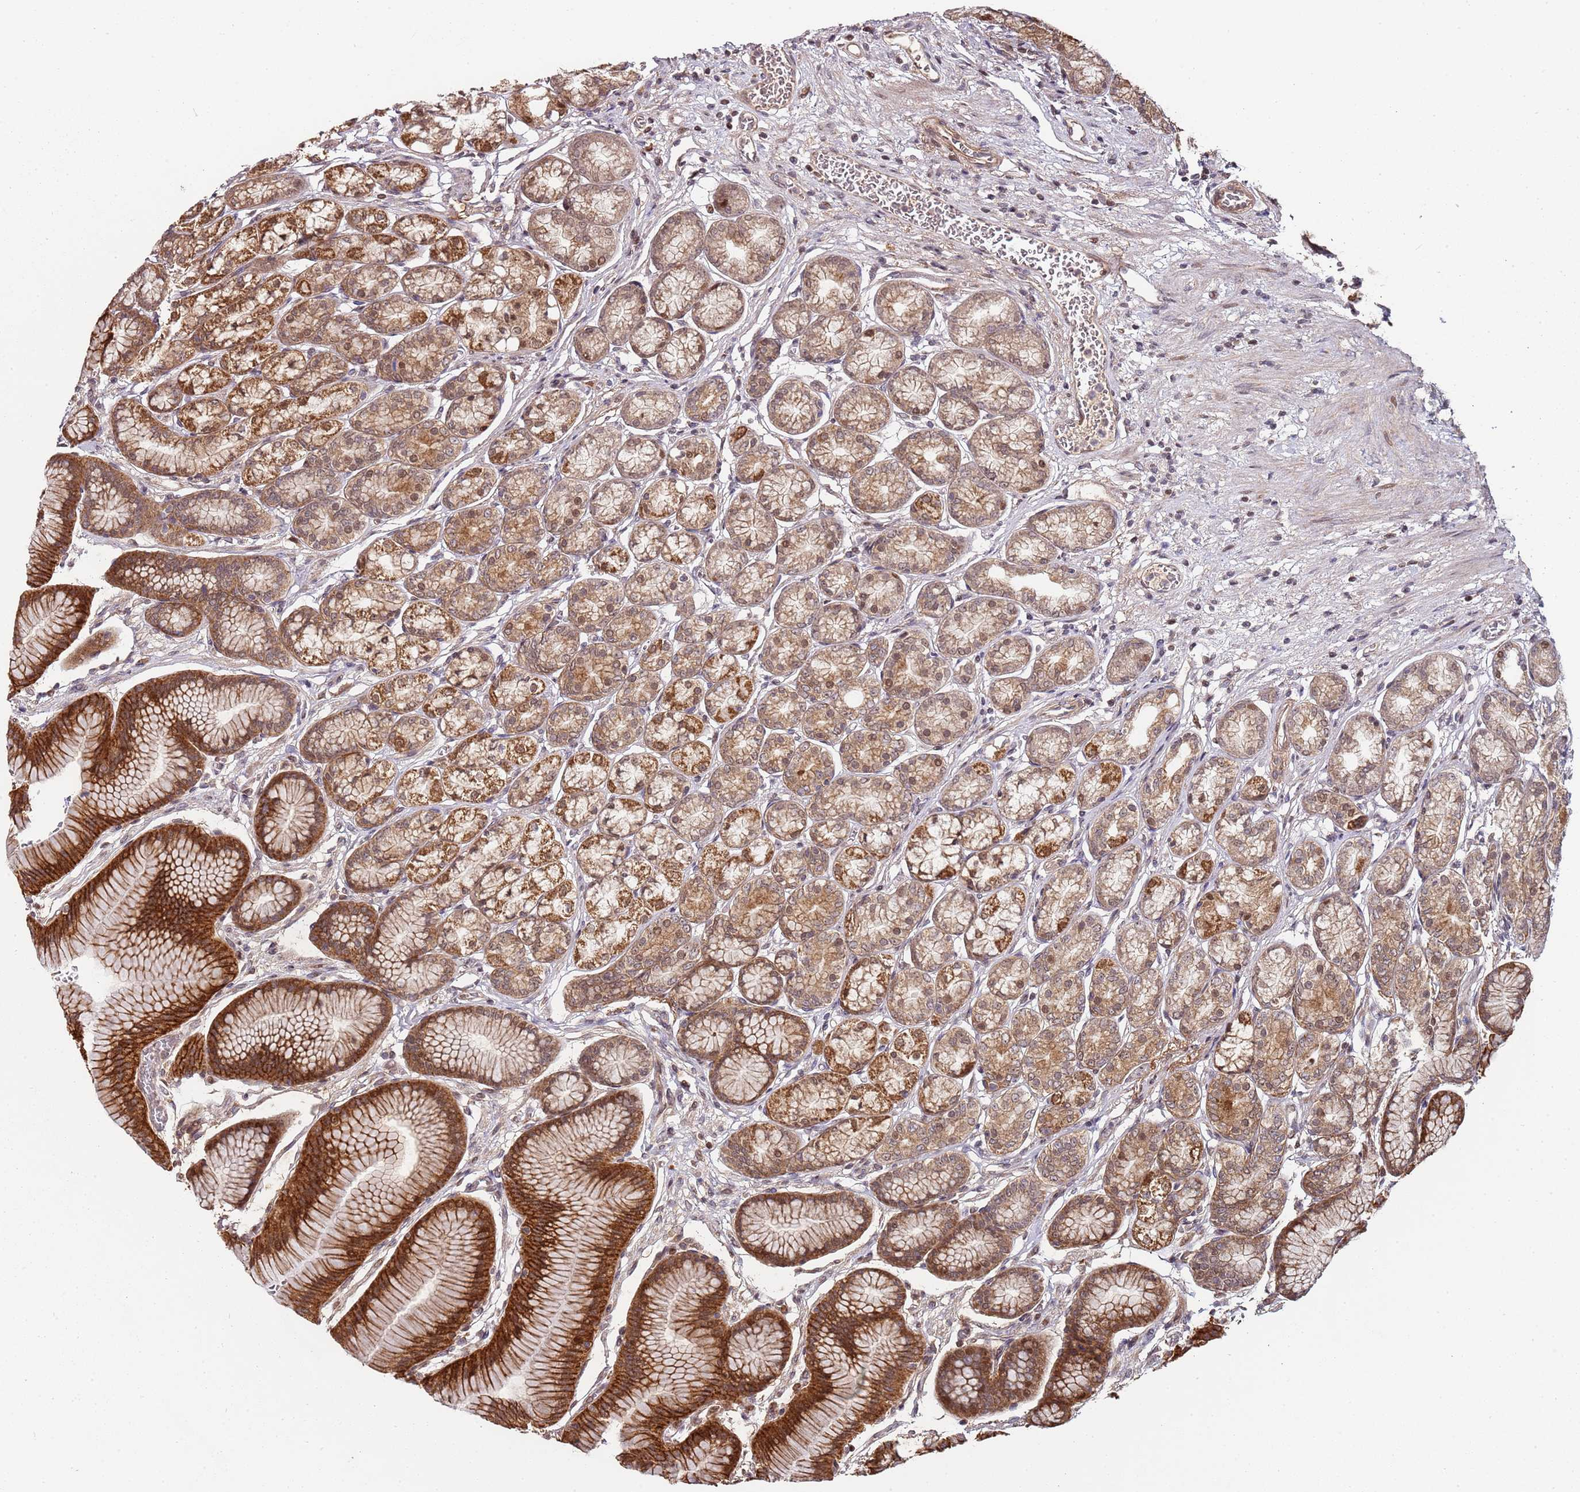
{"staining": {"intensity": "strong", "quantity": ">75%", "location": "cytoplasmic/membranous,nuclear"}, "tissue": "stomach", "cell_type": "Glandular cells", "image_type": "normal", "snomed": [{"axis": "morphology", "description": "Normal tissue, NOS"}, {"axis": "morphology", "description": "Adenocarcinoma, NOS"}, {"axis": "morphology", "description": "Adenocarcinoma, High grade"}, {"axis": "topography", "description": "Stomach, upper"}, {"axis": "topography", "description": "Stomach"}], "caption": "High-magnification brightfield microscopy of normal stomach stained with DAB (3,3'-diaminobenzidine) (brown) and counterstained with hematoxylin (blue). glandular cells exhibit strong cytoplasmic/membranous,nuclear positivity is present in about>75% of cells. The protein of interest is stained brown, and the nuclei are stained in blue (DAB IHC with brightfield microscopy, high magnification).", "gene": "EDC3", "patient": {"sex": "female", "age": 65}}